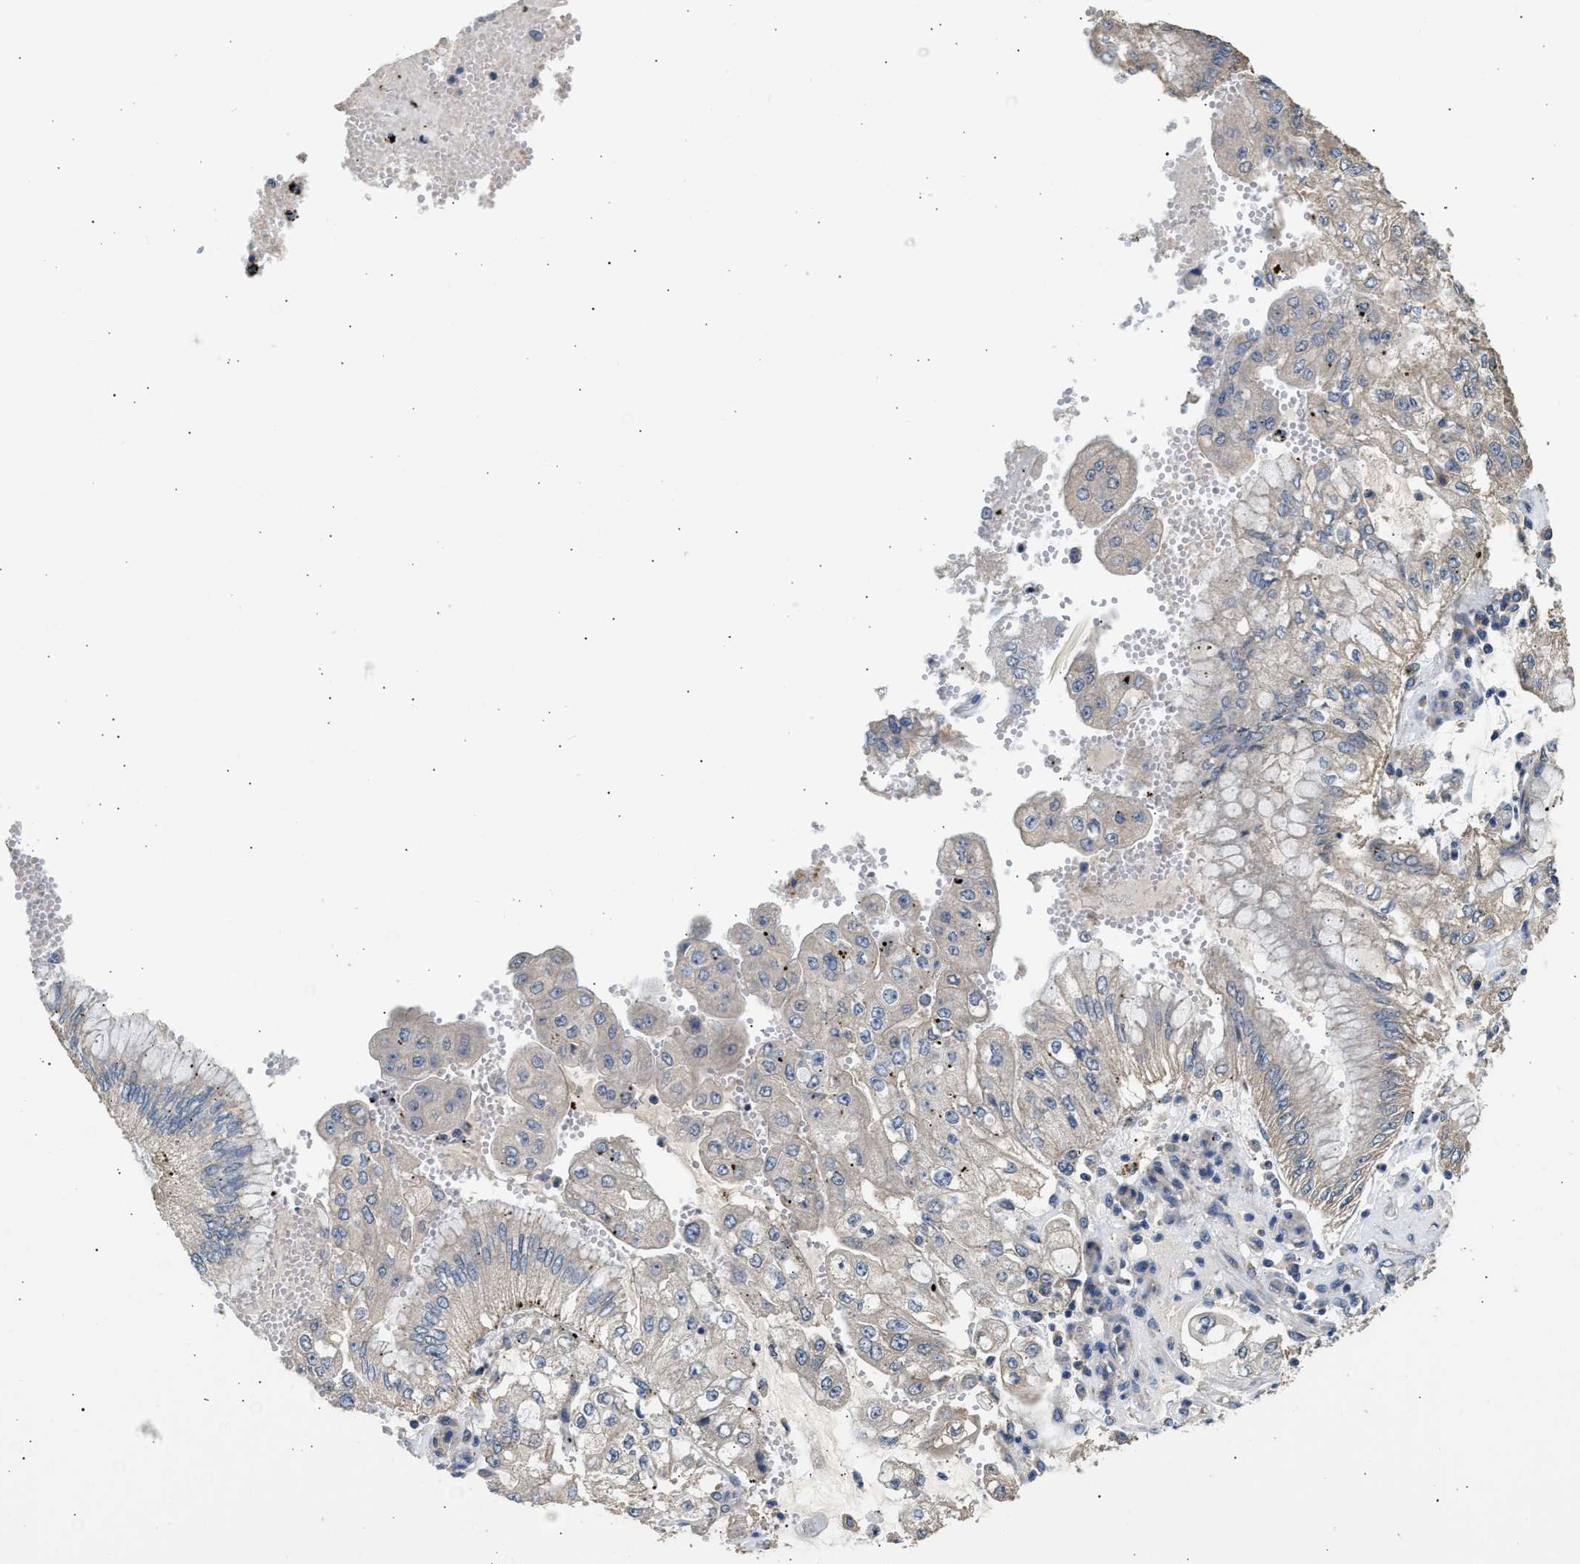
{"staining": {"intensity": "negative", "quantity": "none", "location": "none"}, "tissue": "stomach cancer", "cell_type": "Tumor cells", "image_type": "cancer", "snomed": [{"axis": "morphology", "description": "Adenocarcinoma, NOS"}, {"axis": "topography", "description": "Stomach"}], "caption": "Stomach cancer stained for a protein using immunohistochemistry demonstrates no positivity tumor cells.", "gene": "WDR31", "patient": {"sex": "male", "age": 76}}